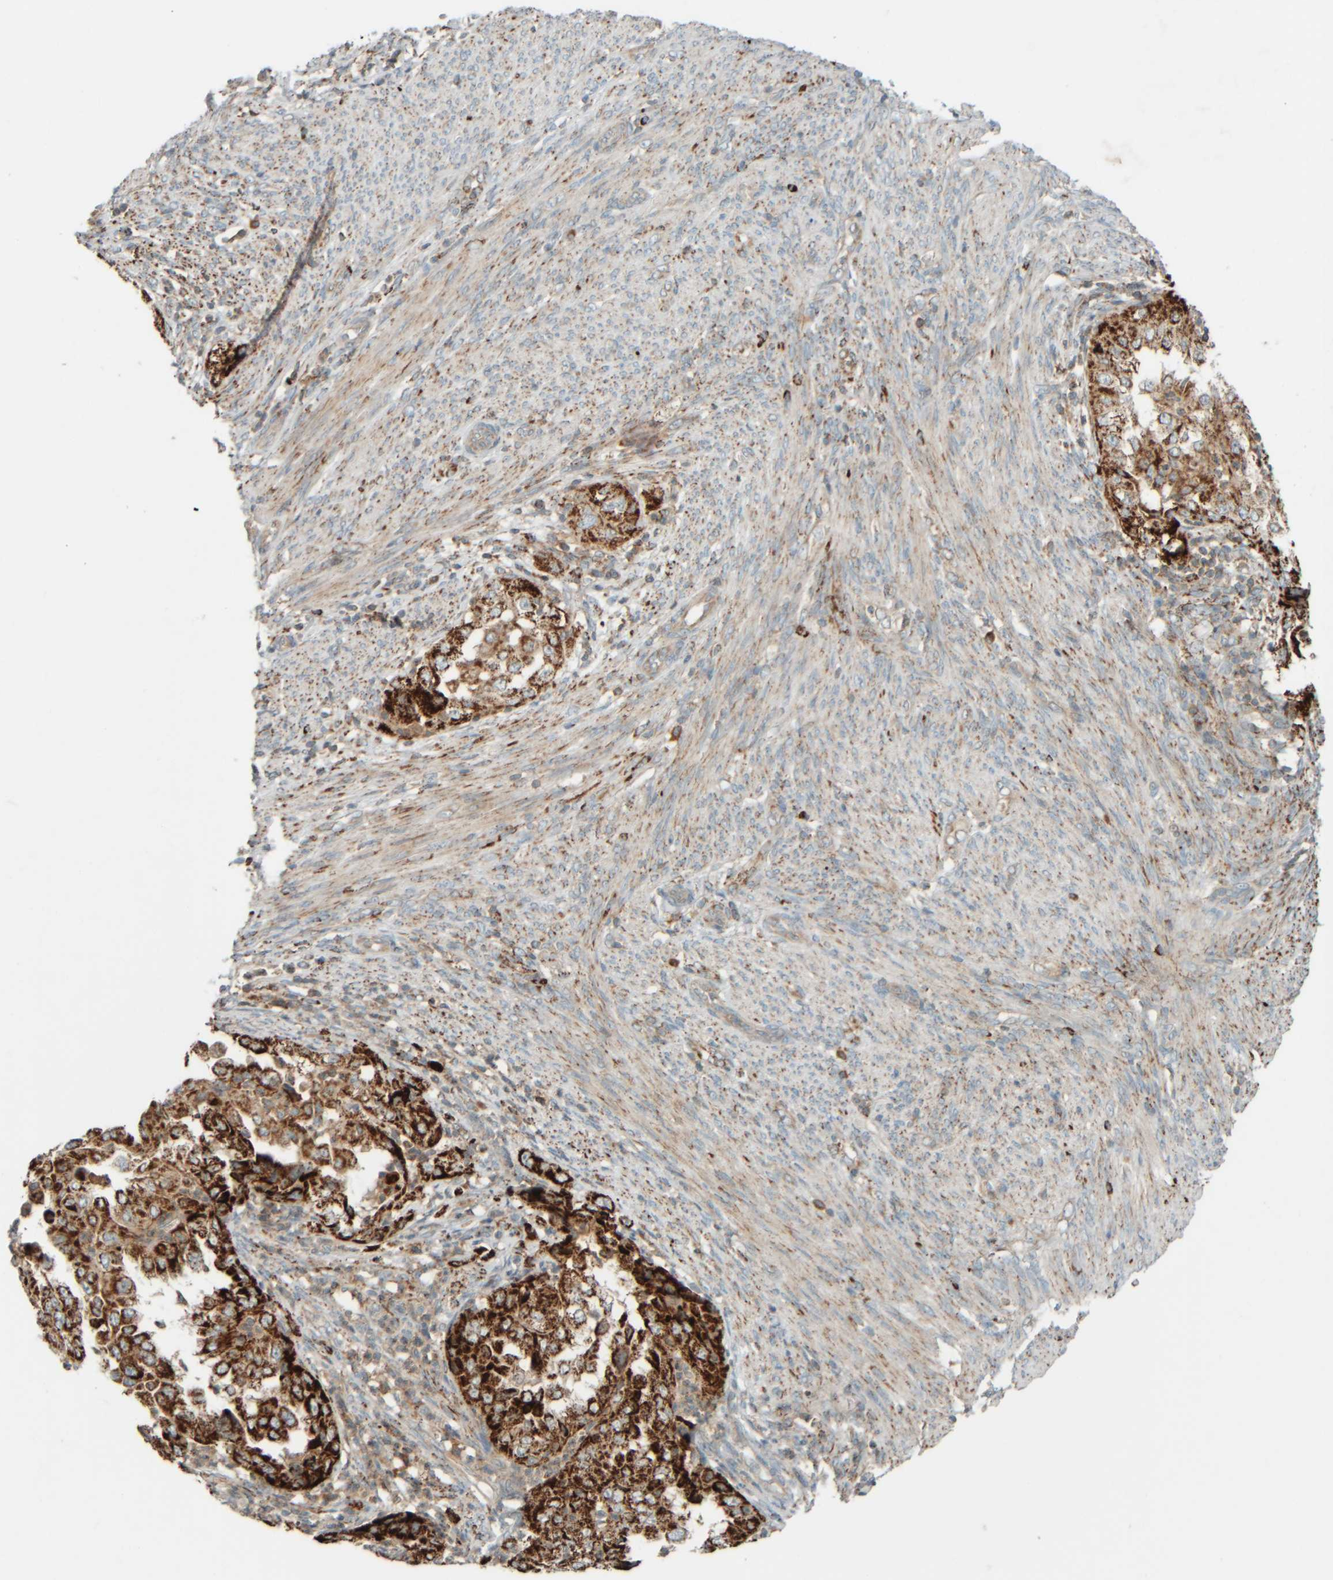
{"staining": {"intensity": "strong", "quantity": ">75%", "location": "cytoplasmic/membranous"}, "tissue": "endometrial cancer", "cell_type": "Tumor cells", "image_type": "cancer", "snomed": [{"axis": "morphology", "description": "Adenocarcinoma, NOS"}, {"axis": "topography", "description": "Endometrium"}], "caption": "Immunohistochemical staining of human endometrial adenocarcinoma shows high levels of strong cytoplasmic/membranous expression in approximately >75% of tumor cells.", "gene": "SPAG5", "patient": {"sex": "female", "age": 85}}